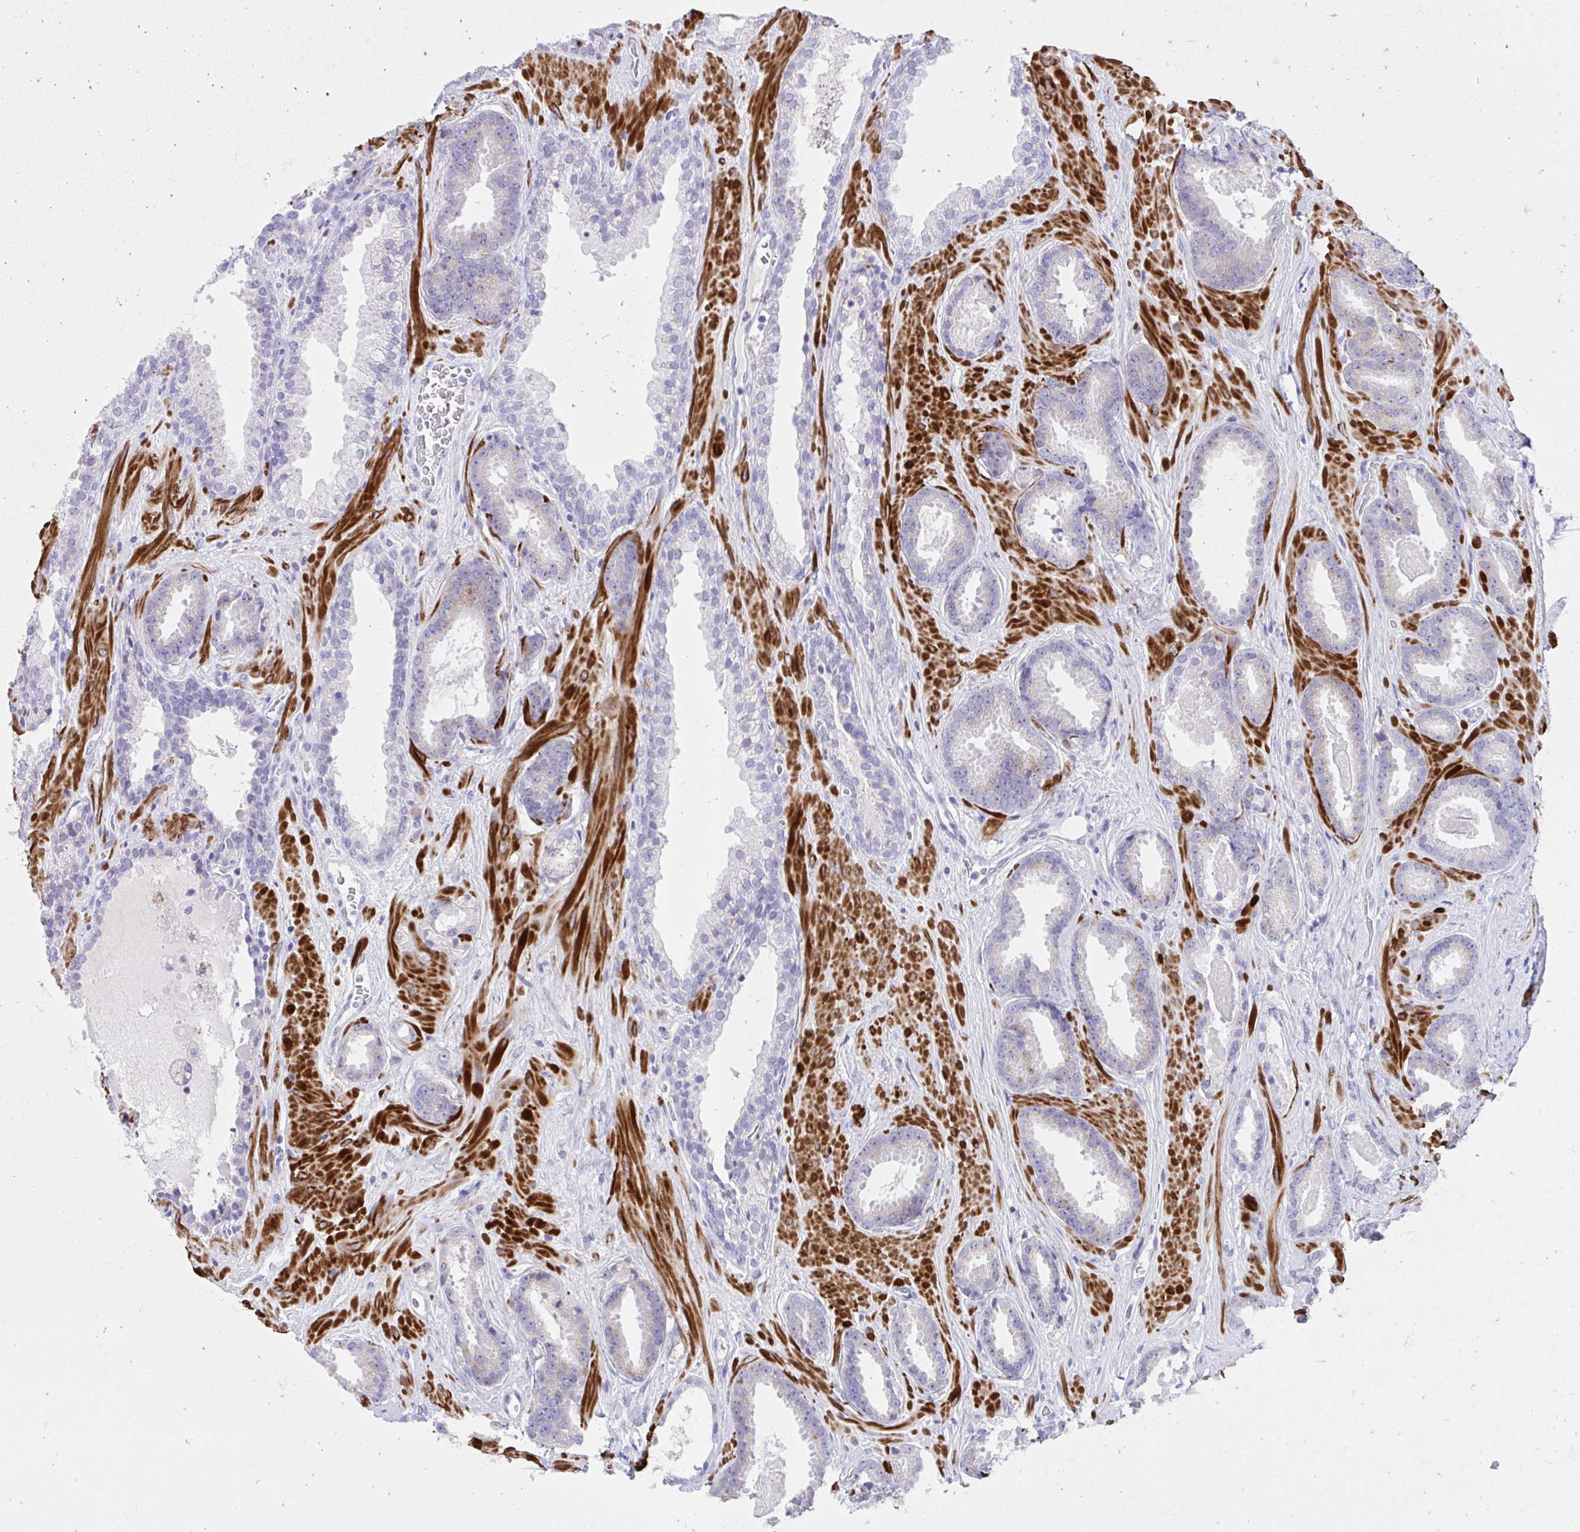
{"staining": {"intensity": "weak", "quantity": "<25%", "location": "cytoplasmic/membranous"}, "tissue": "prostate cancer", "cell_type": "Tumor cells", "image_type": "cancer", "snomed": [{"axis": "morphology", "description": "Adenocarcinoma, Low grade"}, {"axis": "topography", "description": "Prostate"}], "caption": "Immunohistochemistry (IHC) photomicrograph of human prostate cancer (adenocarcinoma (low-grade)) stained for a protein (brown), which shows no staining in tumor cells.", "gene": "KCNN4", "patient": {"sex": "male", "age": 62}}